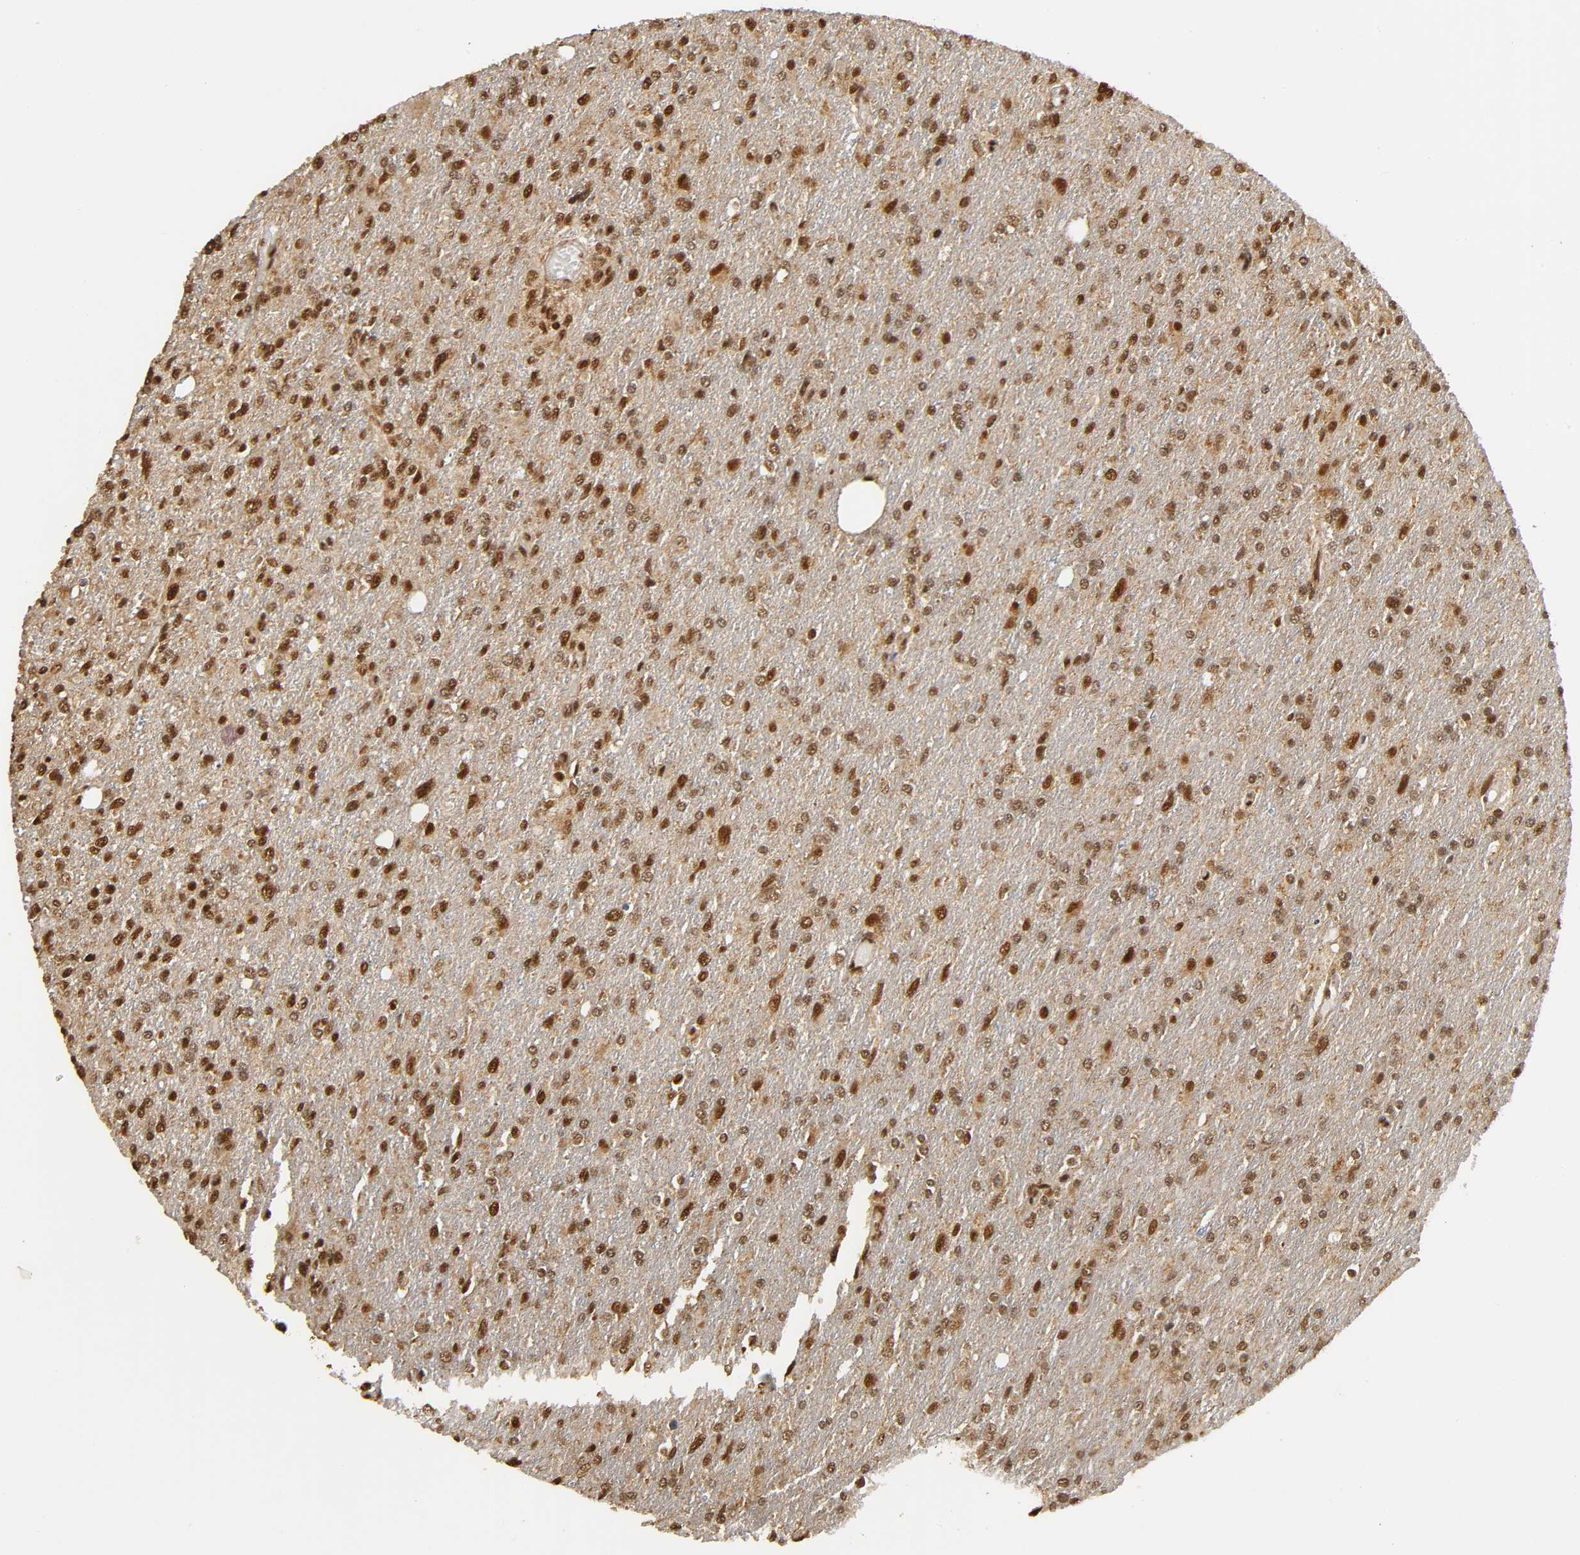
{"staining": {"intensity": "strong", "quantity": ">75%", "location": "cytoplasmic/membranous,nuclear"}, "tissue": "glioma", "cell_type": "Tumor cells", "image_type": "cancer", "snomed": [{"axis": "morphology", "description": "Glioma, malignant, High grade"}, {"axis": "topography", "description": "Cerebral cortex"}], "caption": "Protein staining of glioma tissue displays strong cytoplasmic/membranous and nuclear expression in about >75% of tumor cells.", "gene": "RNF122", "patient": {"sex": "male", "age": 76}}